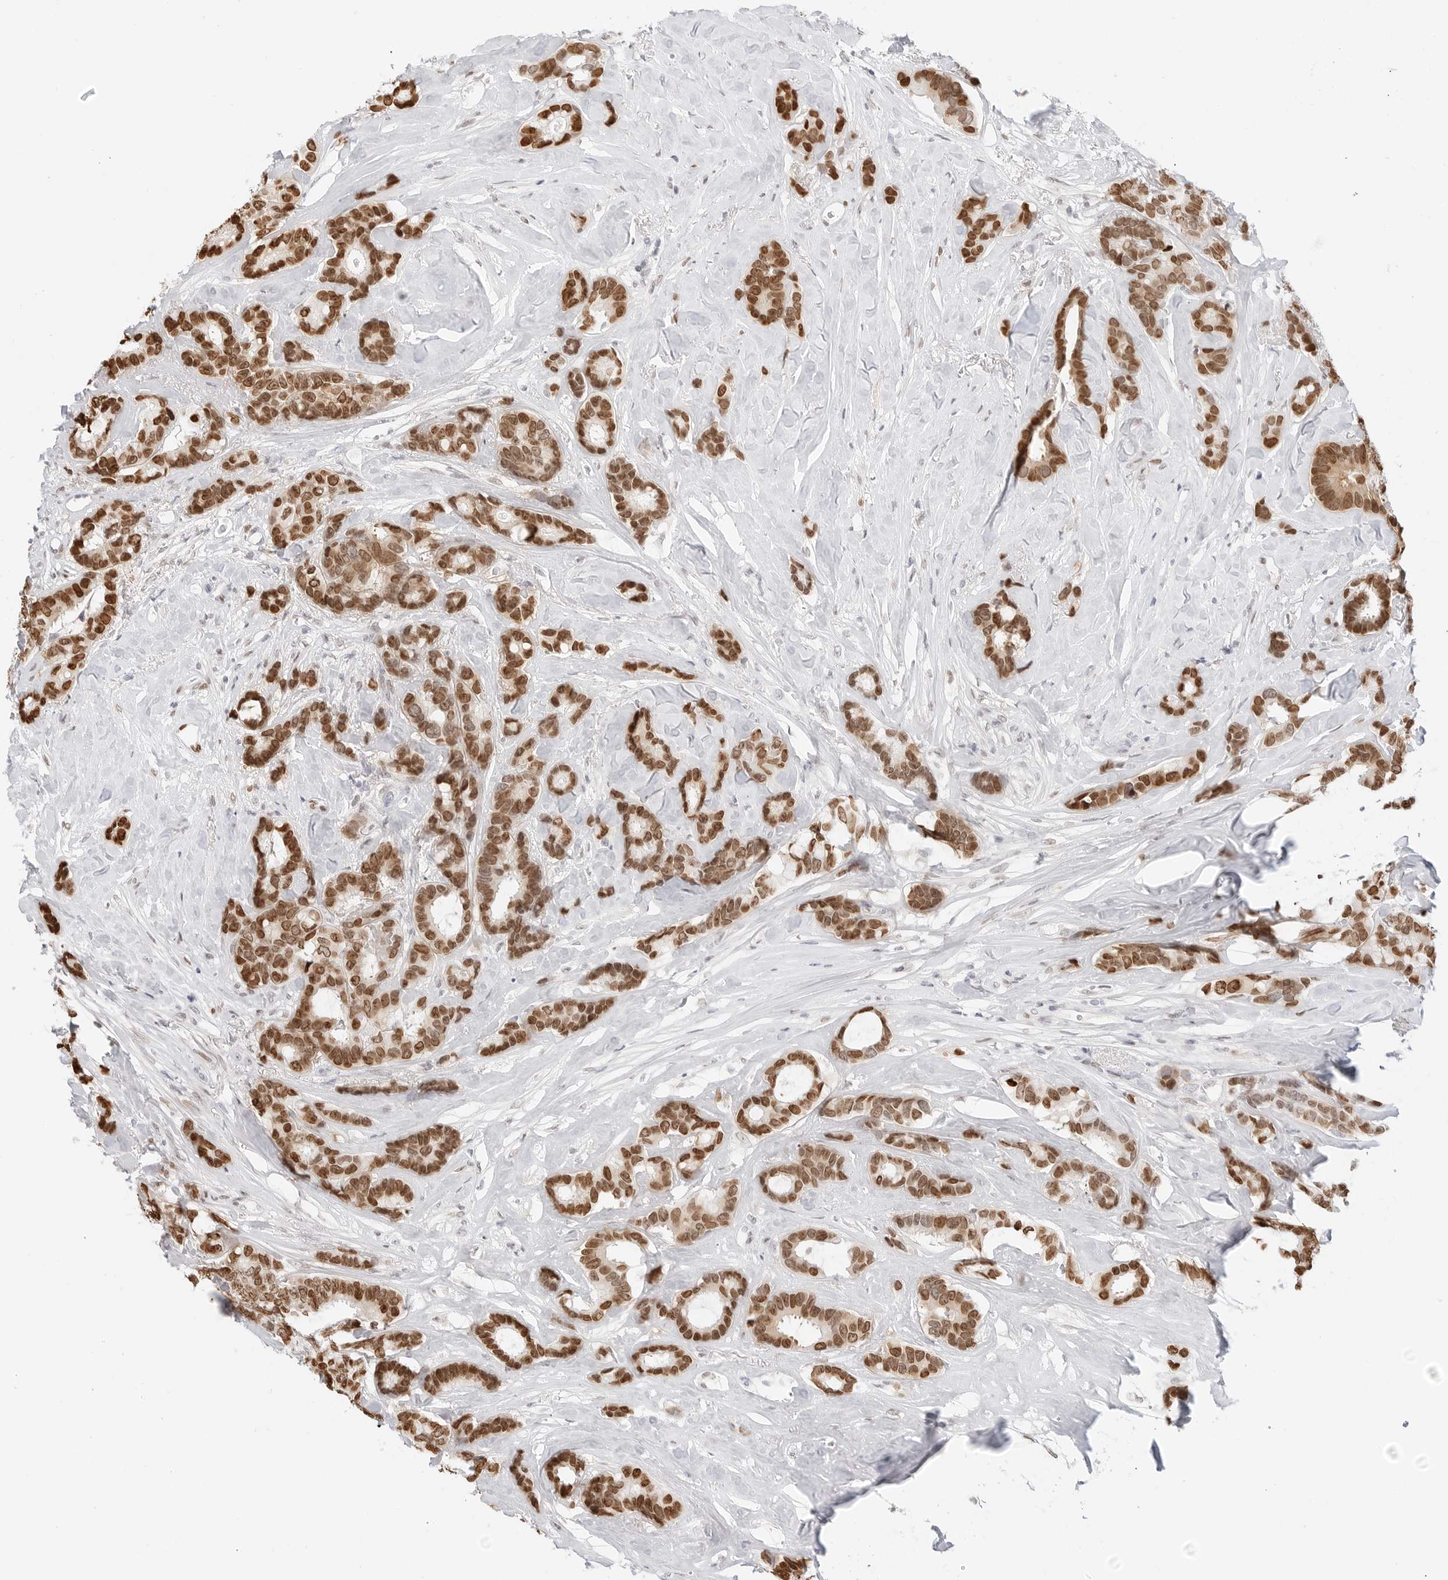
{"staining": {"intensity": "strong", "quantity": ">75%", "location": "nuclear"}, "tissue": "breast cancer", "cell_type": "Tumor cells", "image_type": "cancer", "snomed": [{"axis": "morphology", "description": "Duct carcinoma"}, {"axis": "topography", "description": "Breast"}], "caption": "A photomicrograph of breast cancer (infiltrating ductal carcinoma) stained for a protein displays strong nuclear brown staining in tumor cells.", "gene": "SPIDR", "patient": {"sex": "female", "age": 87}}